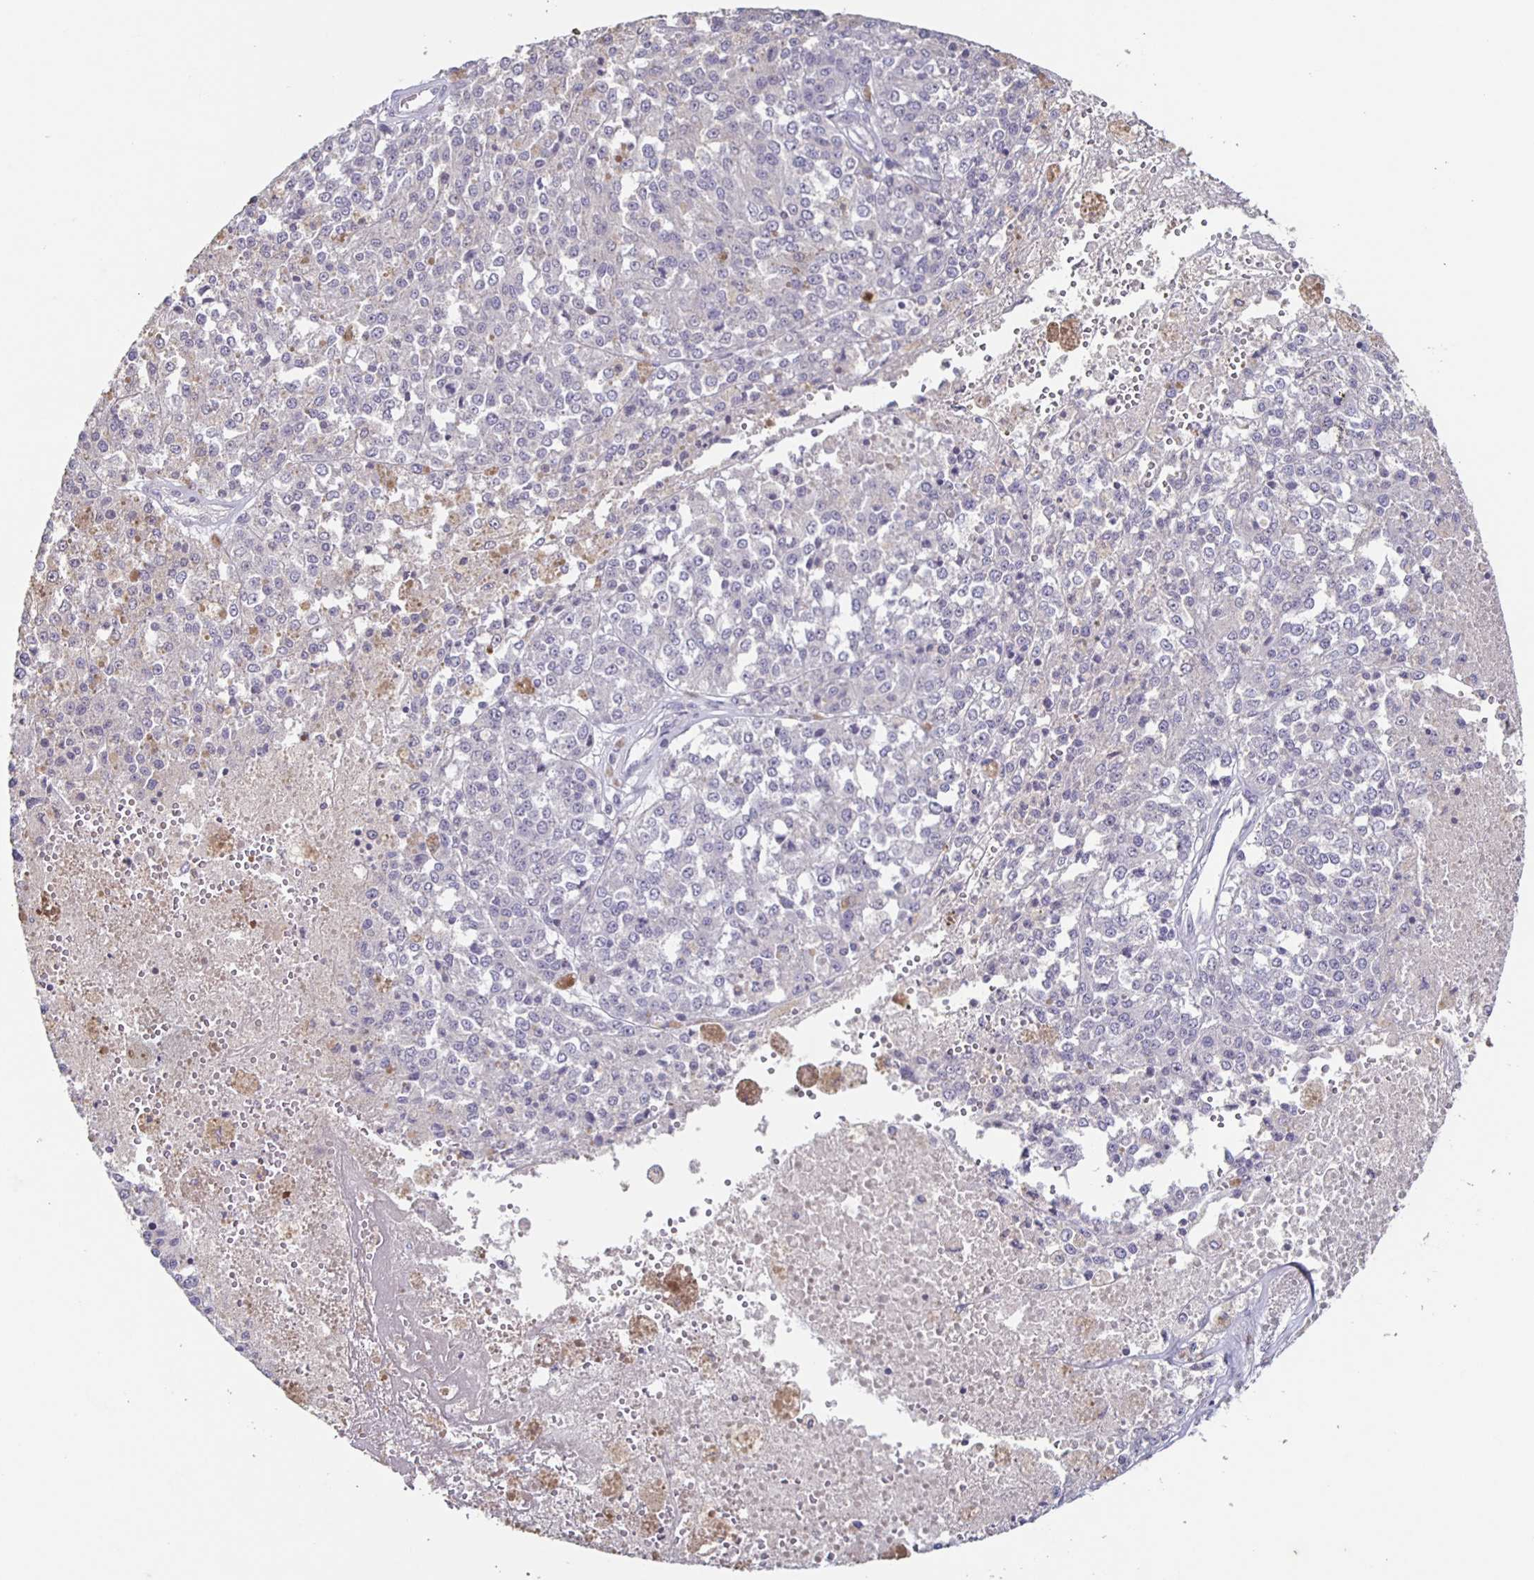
{"staining": {"intensity": "negative", "quantity": "none", "location": "none"}, "tissue": "melanoma", "cell_type": "Tumor cells", "image_type": "cancer", "snomed": [{"axis": "morphology", "description": "Malignant melanoma, Metastatic site"}, {"axis": "topography", "description": "Lymph node"}], "caption": "This is a photomicrograph of immunohistochemistry staining of malignant melanoma (metastatic site), which shows no expression in tumor cells. Nuclei are stained in blue.", "gene": "INSL5", "patient": {"sex": "female", "age": 64}}